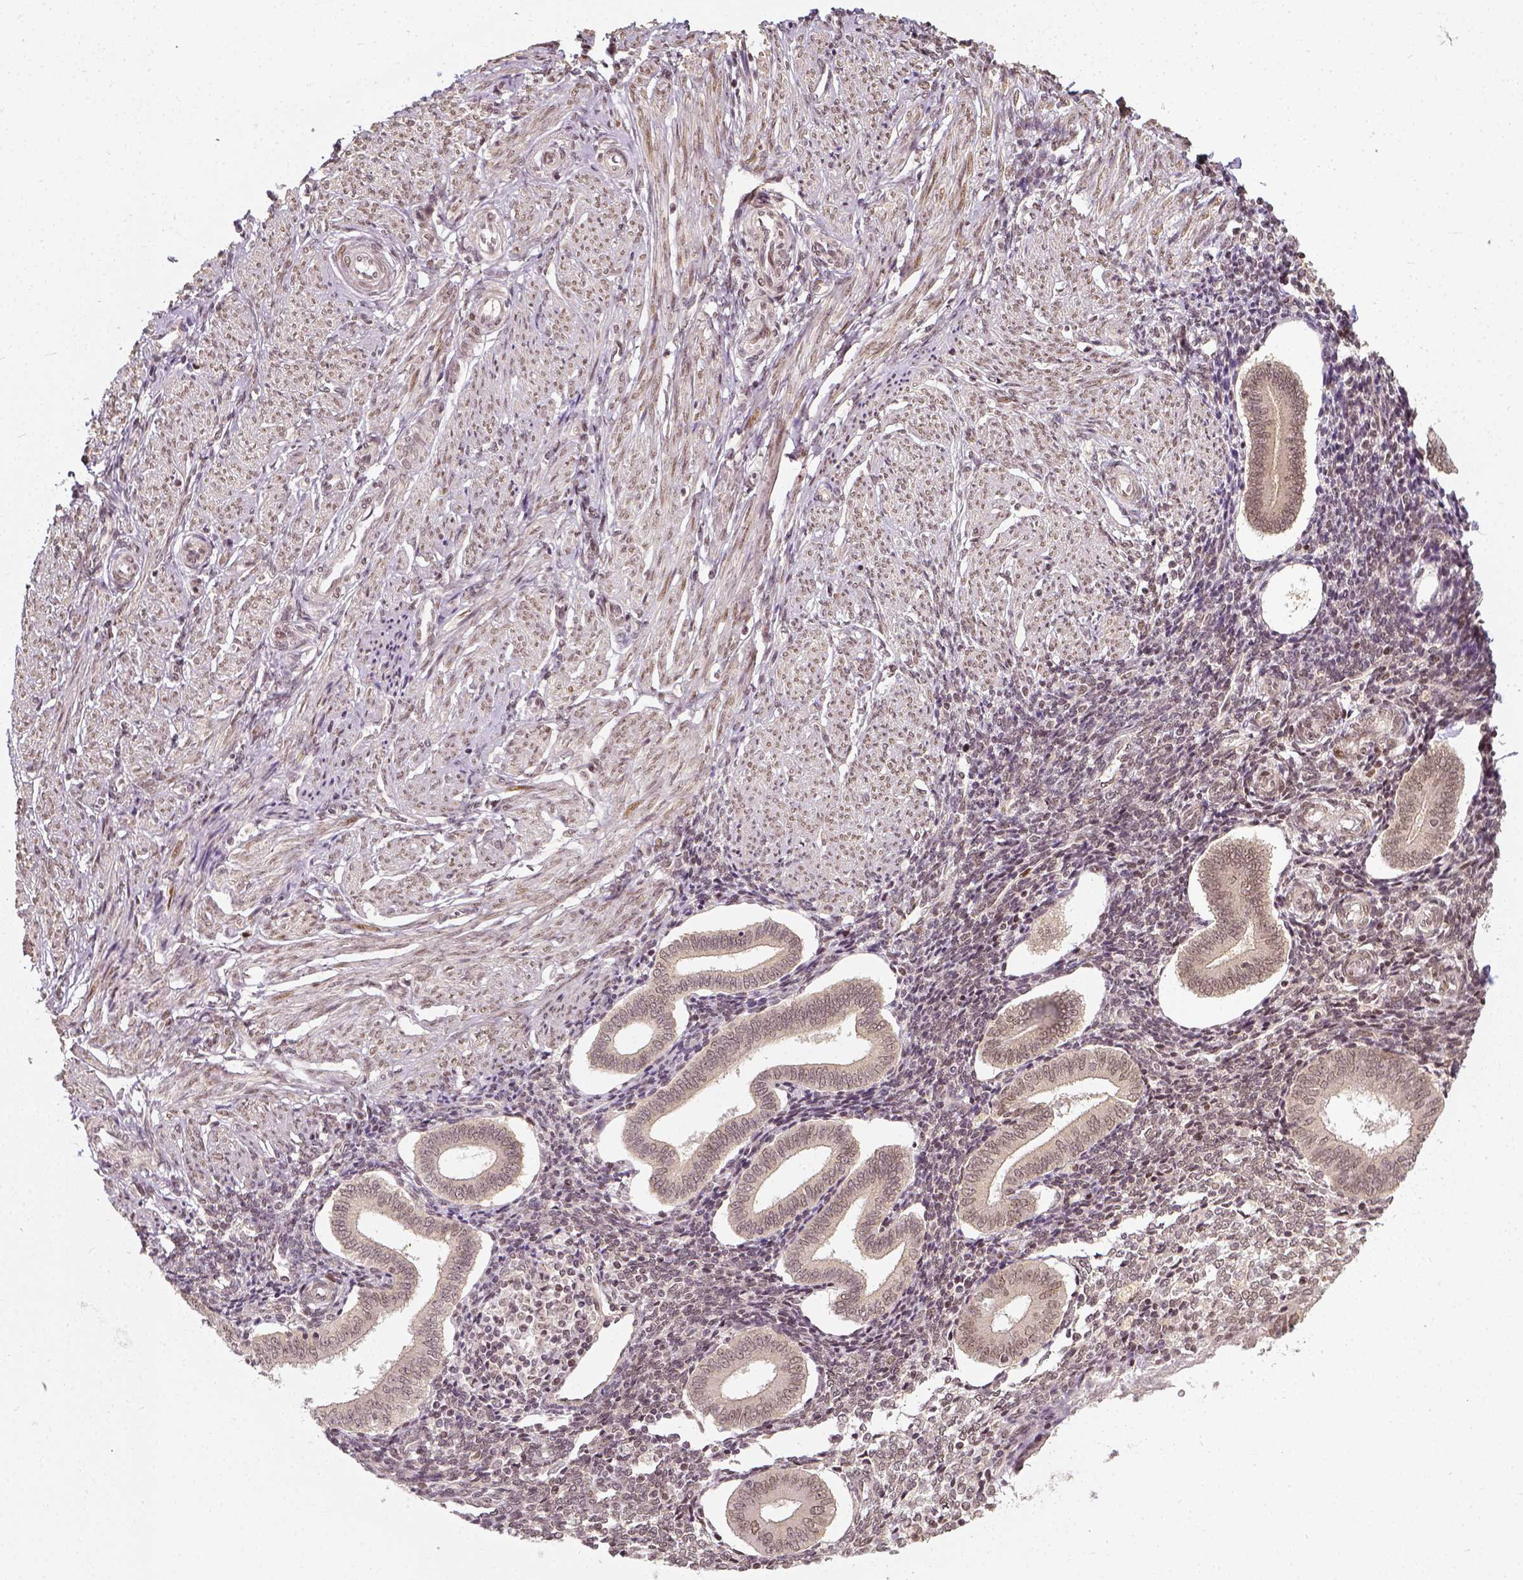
{"staining": {"intensity": "weak", "quantity": ">75%", "location": "nuclear"}, "tissue": "endometrium", "cell_type": "Cells in endometrial stroma", "image_type": "normal", "snomed": [{"axis": "morphology", "description": "Normal tissue, NOS"}, {"axis": "topography", "description": "Endometrium"}], "caption": "DAB immunohistochemical staining of normal endometrium exhibits weak nuclear protein staining in approximately >75% of cells in endometrial stroma.", "gene": "ZMAT3", "patient": {"sex": "female", "age": 40}}